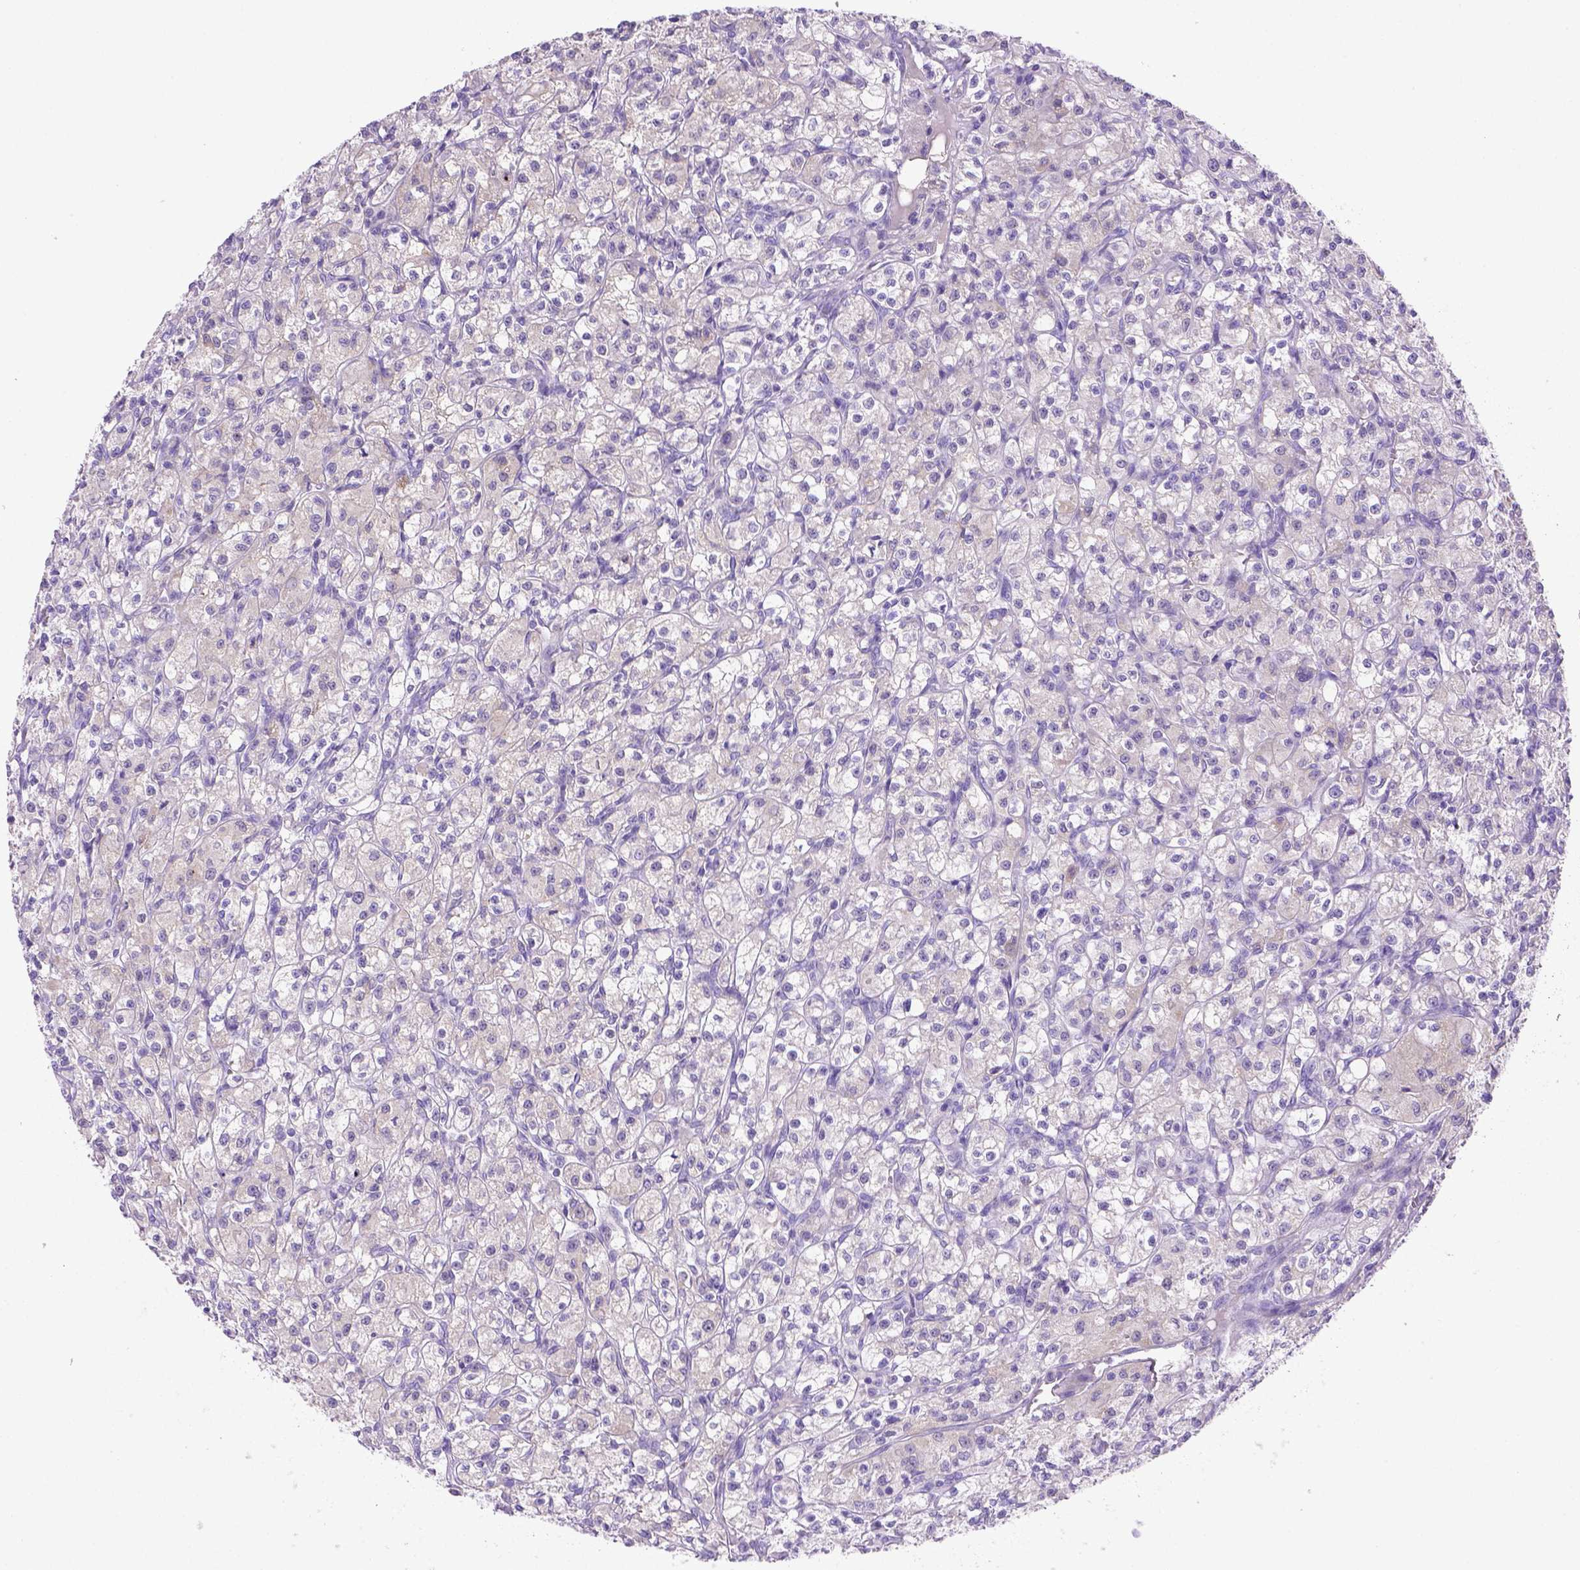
{"staining": {"intensity": "negative", "quantity": "none", "location": "none"}, "tissue": "renal cancer", "cell_type": "Tumor cells", "image_type": "cancer", "snomed": [{"axis": "morphology", "description": "Adenocarcinoma, NOS"}, {"axis": "topography", "description": "Kidney"}], "caption": "Immunohistochemical staining of renal cancer (adenocarcinoma) displays no significant staining in tumor cells.", "gene": "SIRPD", "patient": {"sex": "female", "age": 70}}